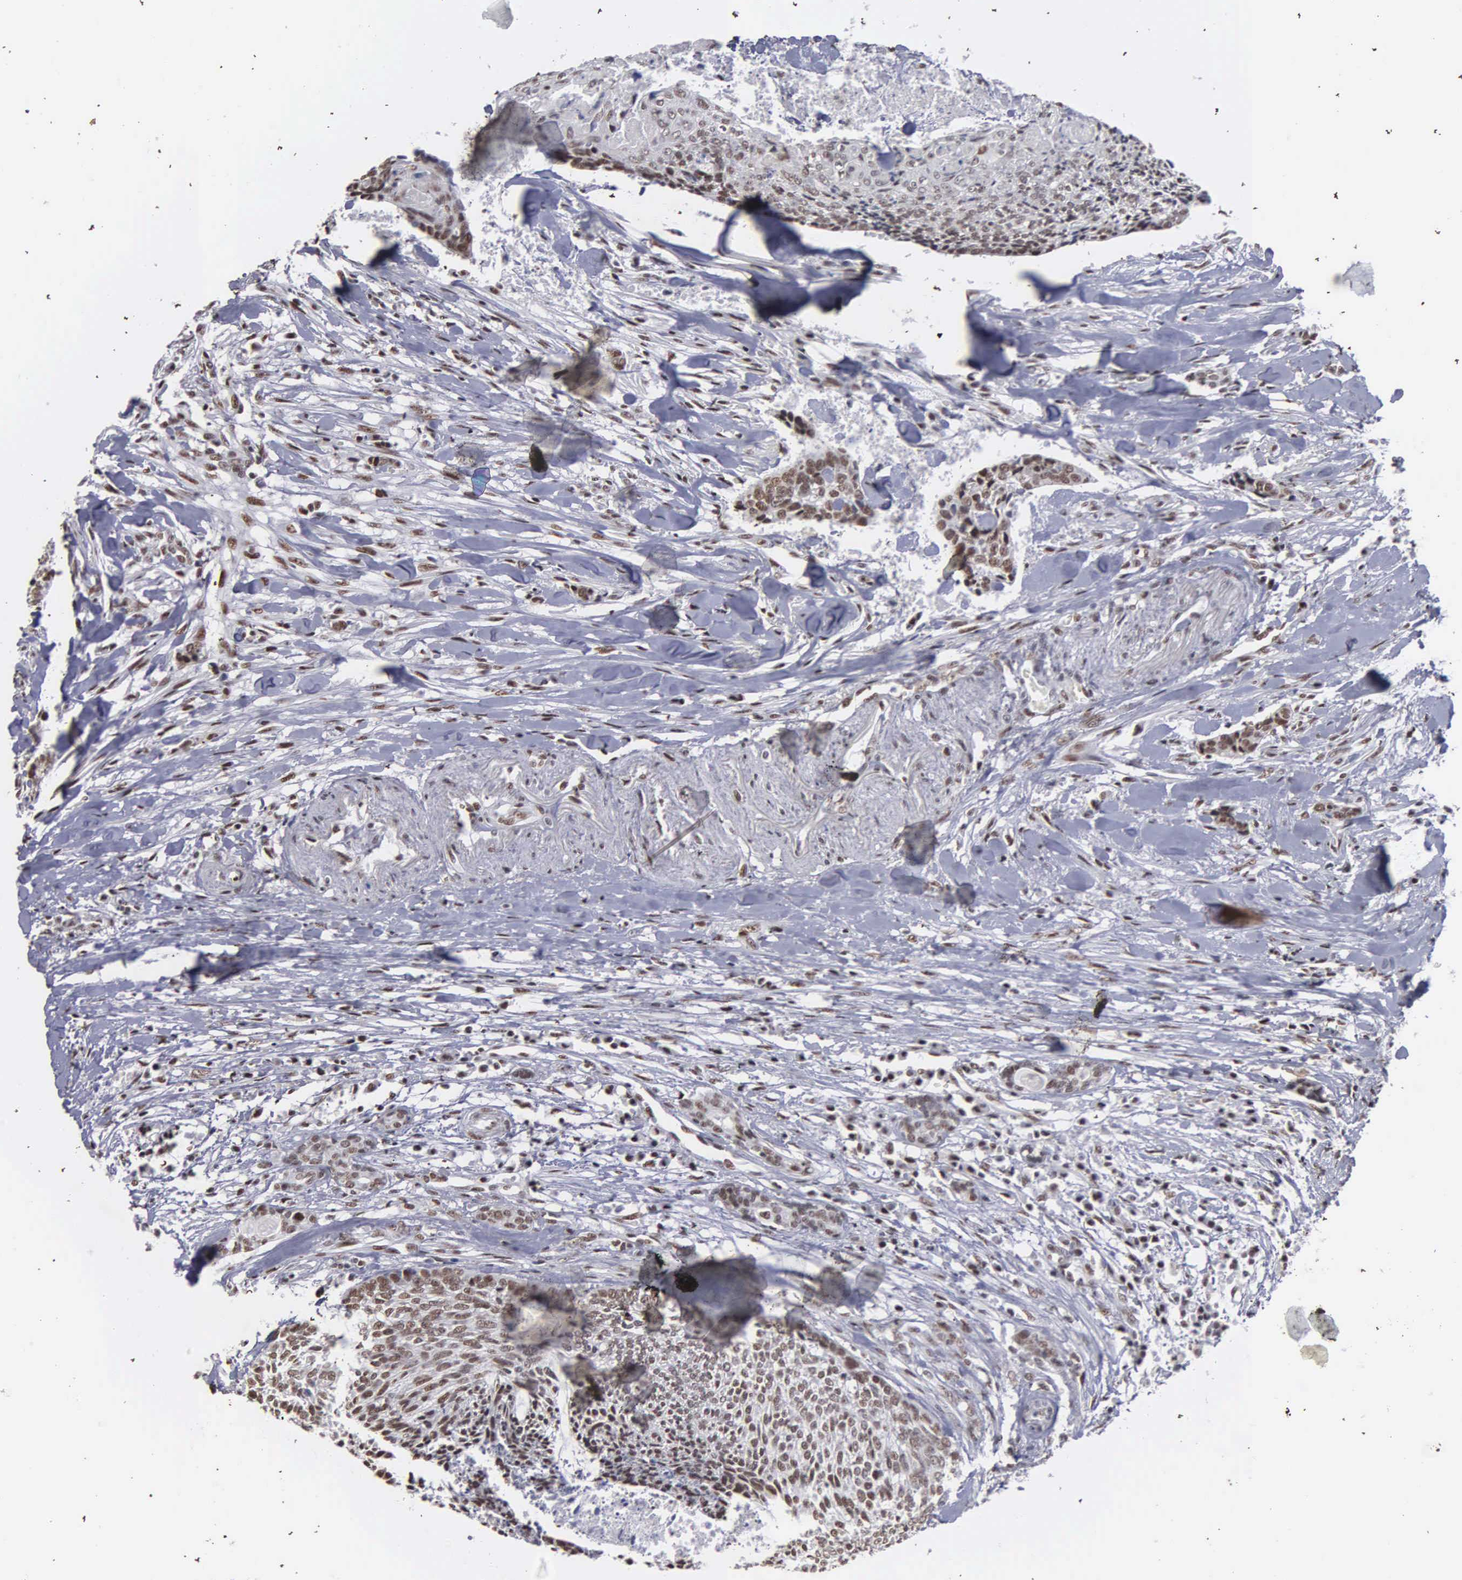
{"staining": {"intensity": "moderate", "quantity": ">75%", "location": "nuclear"}, "tissue": "head and neck cancer", "cell_type": "Tumor cells", "image_type": "cancer", "snomed": [{"axis": "morphology", "description": "Squamous cell carcinoma, NOS"}, {"axis": "topography", "description": "Salivary gland"}, {"axis": "topography", "description": "Head-Neck"}], "caption": "Approximately >75% of tumor cells in head and neck squamous cell carcinoma exhibit moderate nuclear protein positivity as visualized by brown immunohistochemical staining.", "gene": "KIAA0586", "patient": {"sex": "male", "age": 70}}